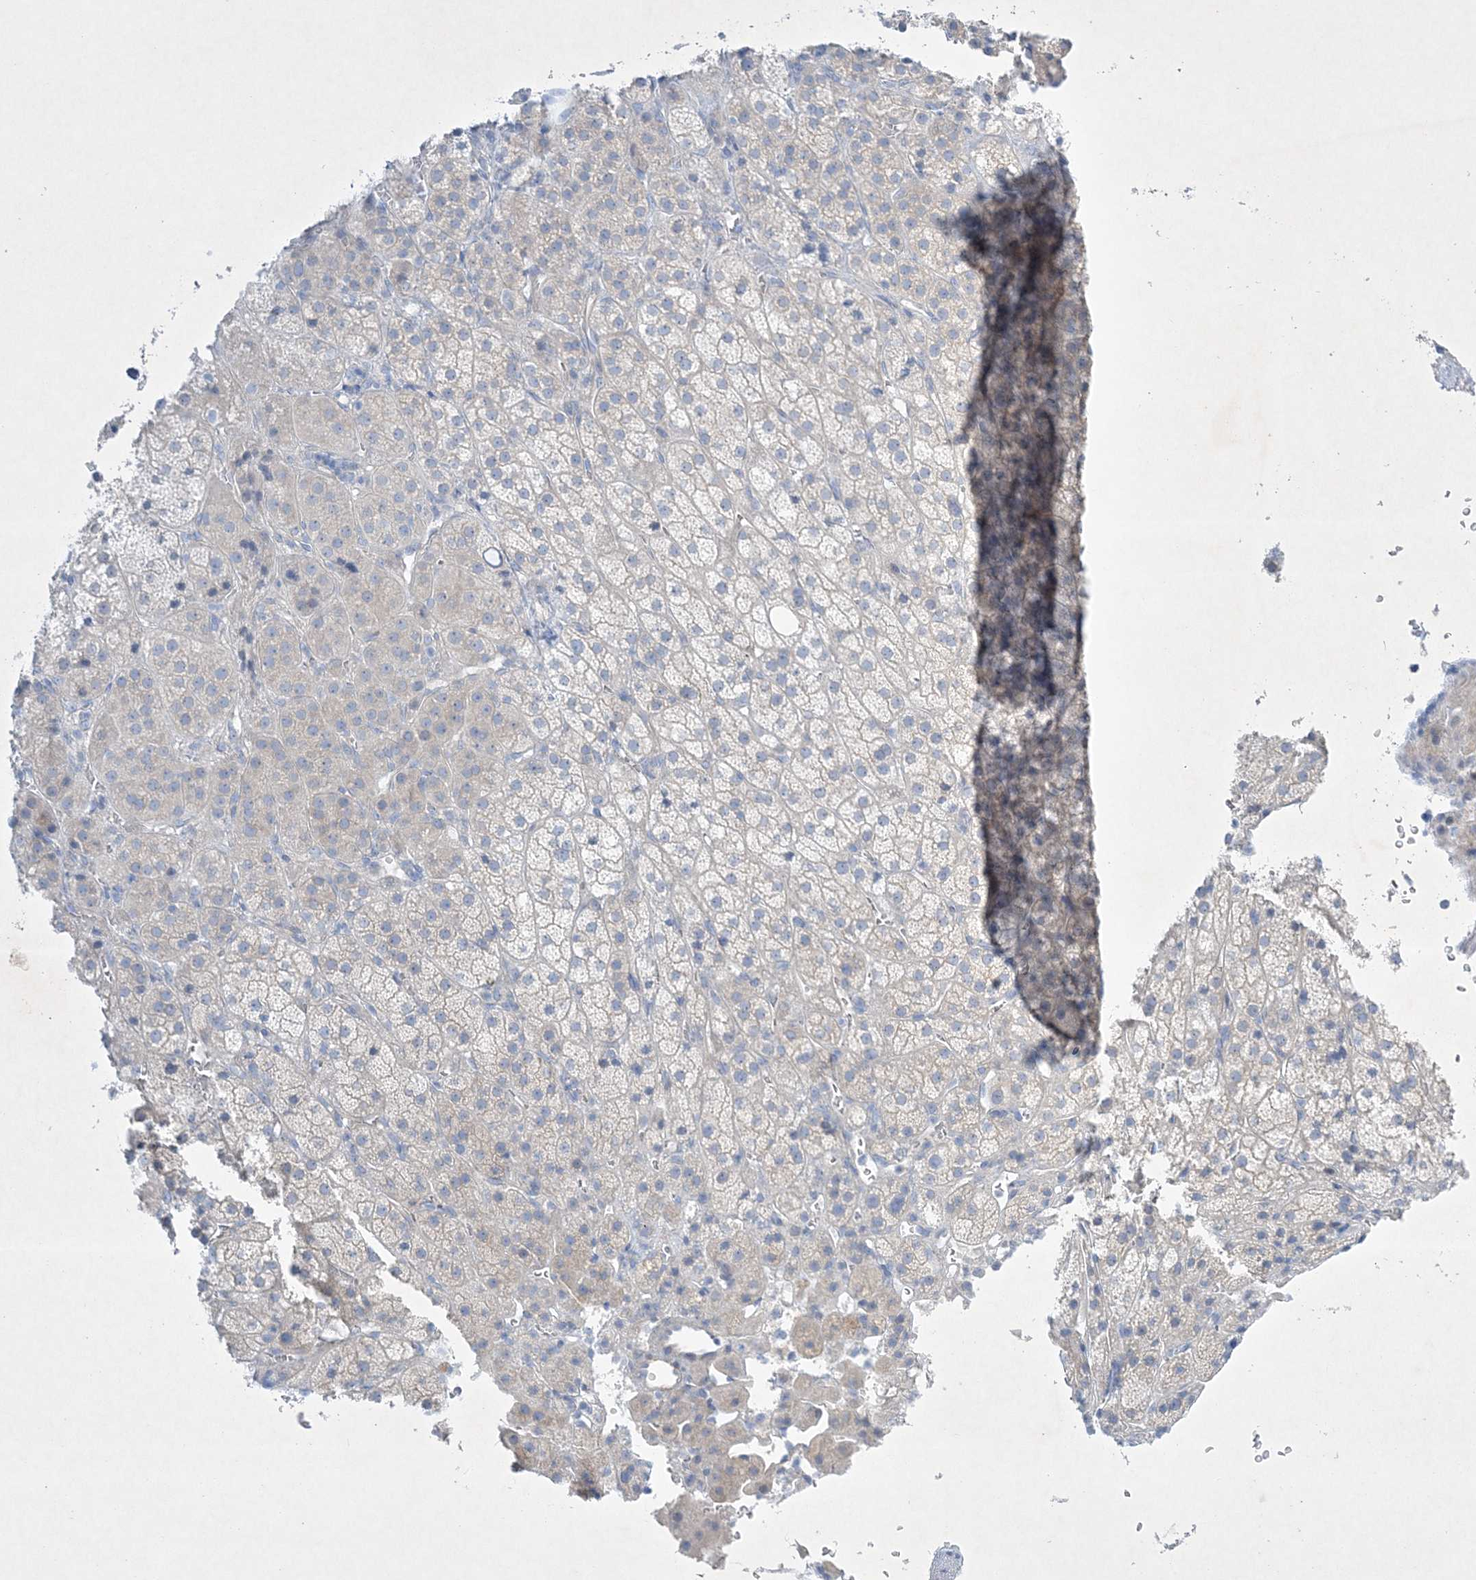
{"staining": {"intensity": "negative", "quantity": "none", "location": "none"}, "tissue": "adrenal gland", "cell_type": "Glandular cells", "image_type": "normal", "snomed": [{"axis": "morphology", "description": "Normal tissue, NOS"}, {"axis": "topography", "description": "Adrenal gland"}], "caption": "Immunohistochemistry (IHC) of normal human adrenal gland demonstrates no positivity in glandular cells.", "gene": "FARSB", "patient": {"sex": "female", "age": 57}}